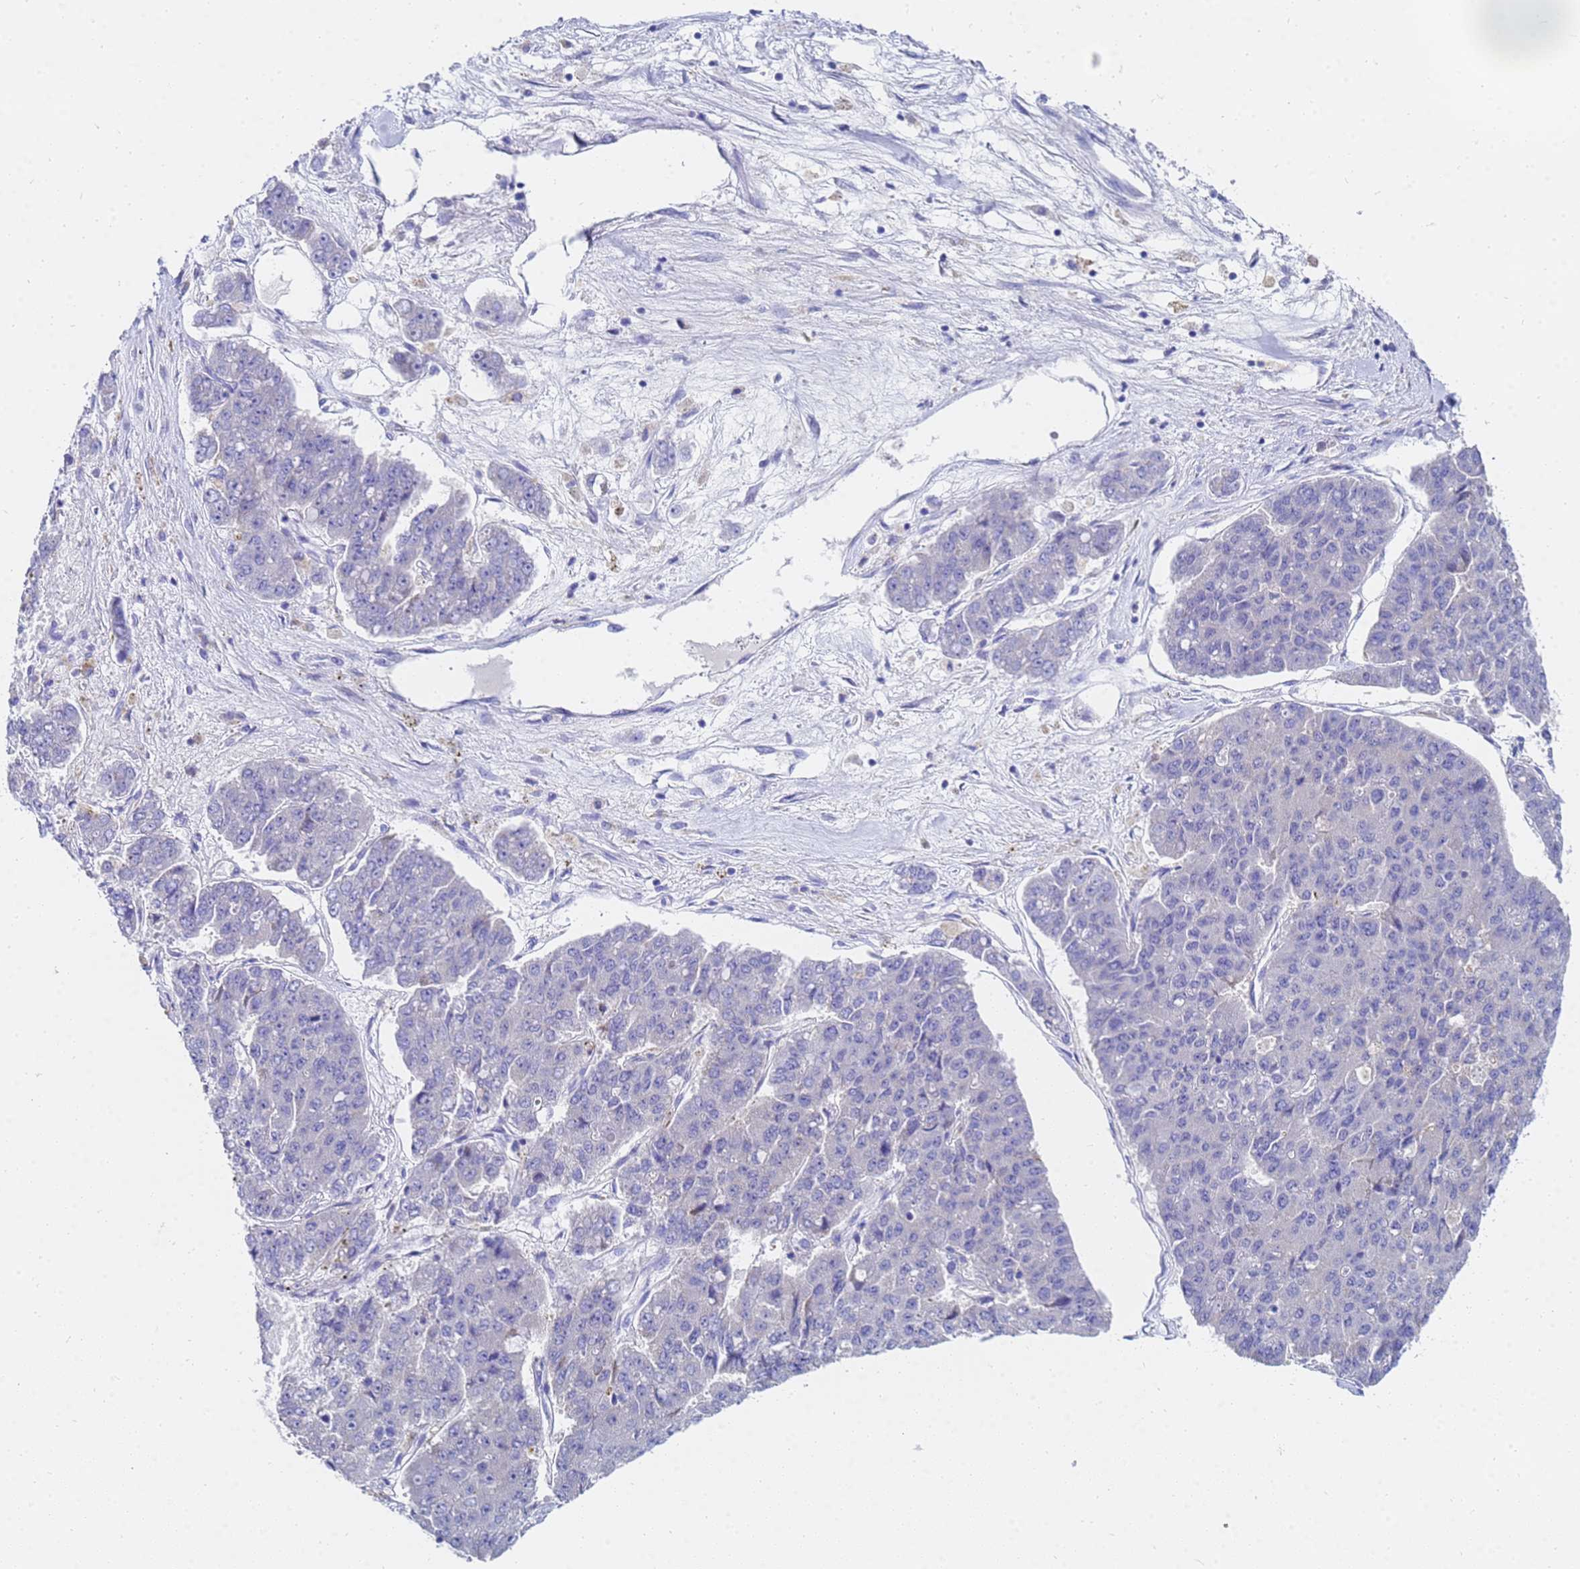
{"staining": {"intensity": "negative", "quantity": "none", "location": "none"}, "tissue": "pancreatic cancer", "cell_type": "Tumor cells", "image_type": "cancer", "snomed": [{"axis": "morphology", "description": "Adenocarcinoma, NOS"}, {"axis": "topography", "description": "Pancreas"}], "caption": "High power microscopy histopathology image of an IHC image of pancreatic cancer, revealing no significant positivity in tumor cells.", "gene": "C2orf72", "patient": {"sex": "male", "age": 50}}